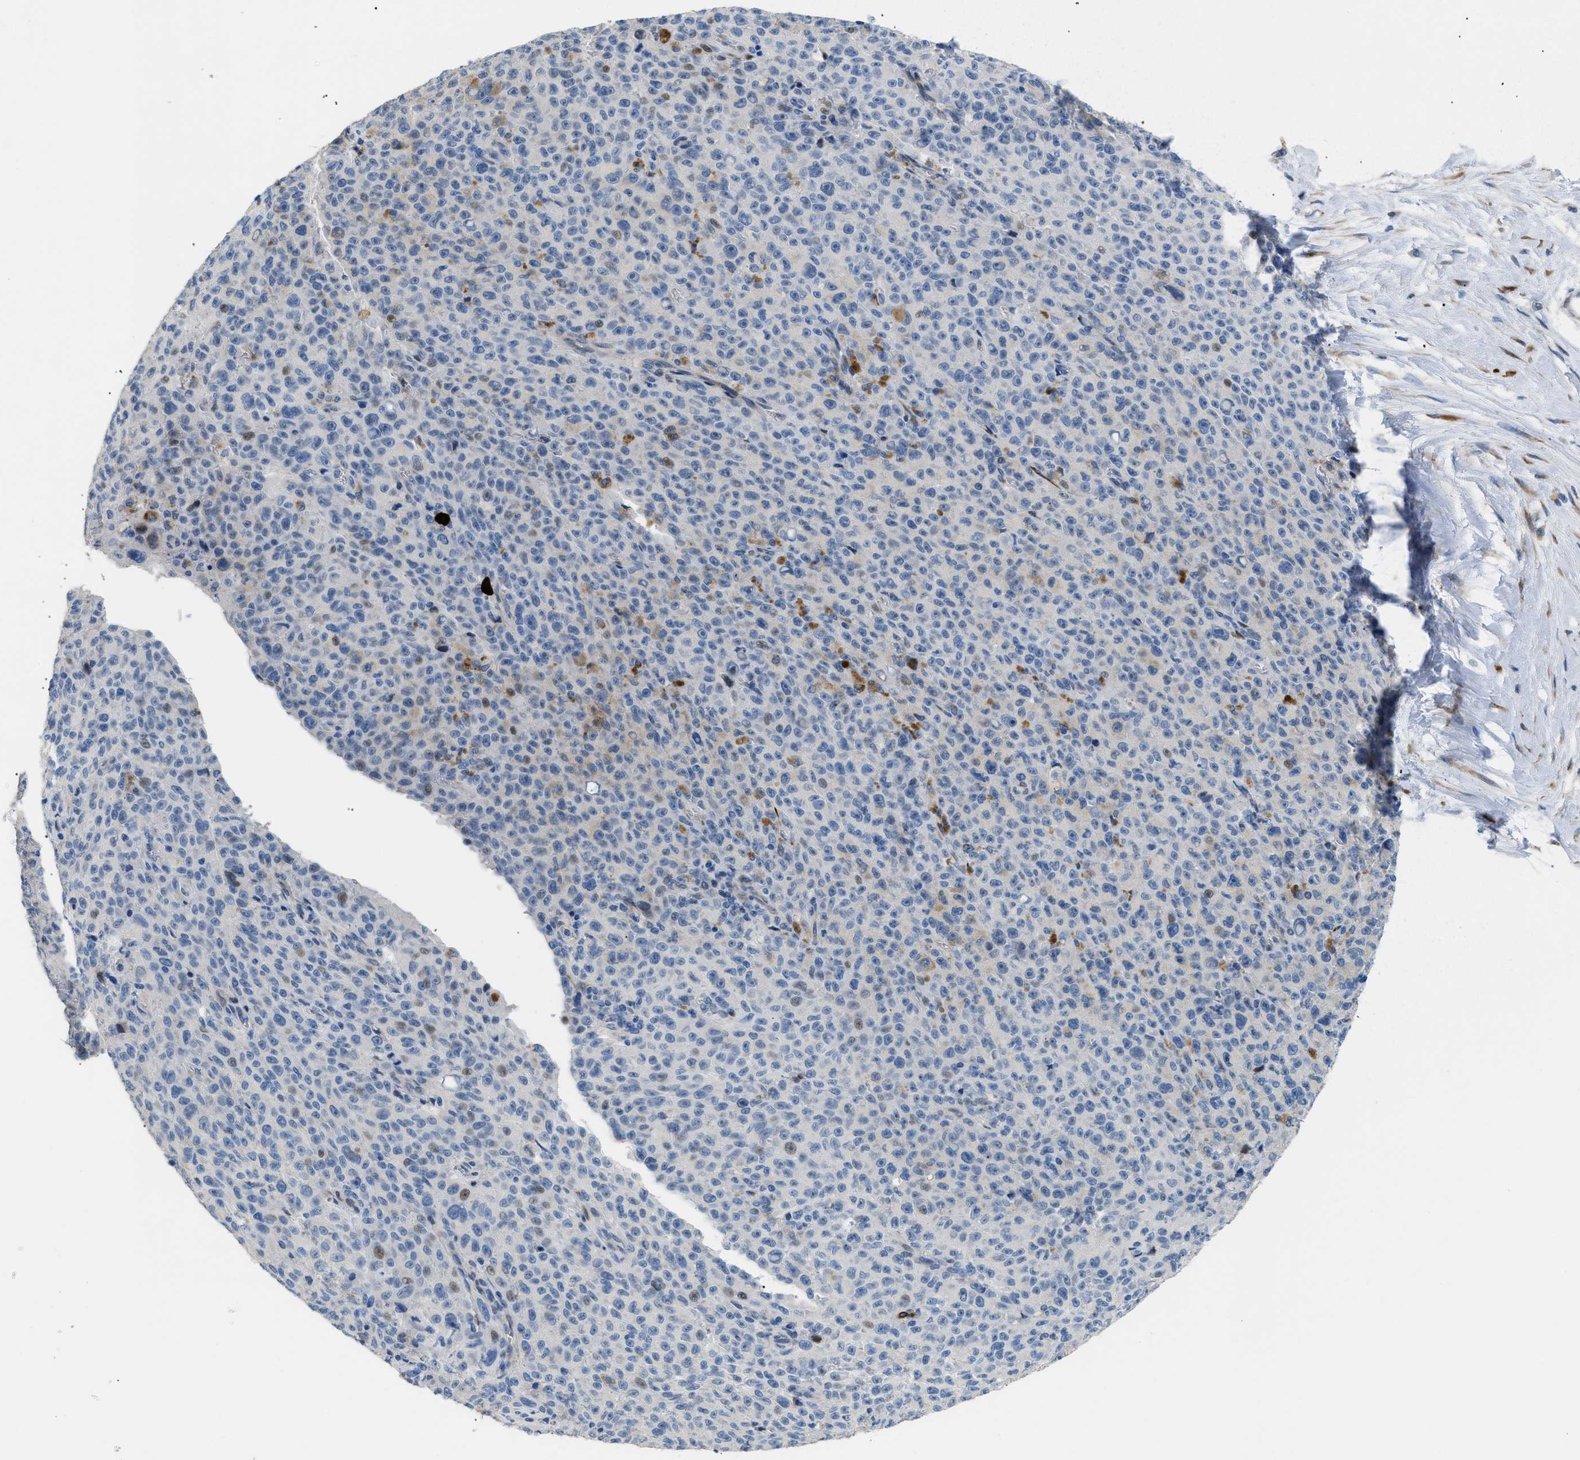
{"staining": {"intensity": "negative", "quantity": "none", "location": "none"}, "tissue": "melanoma", "cell_type": "Tumor cells", "image_type": "cancer", "snomed": [{"axis": "morphology", "description": "Malignant melanoma, NOS"}, {"axis": "topography", "description": "Skin"}], "caption": "High magnification brightfield microscopy of melanoma stained with DAB (3,3'-diaminobenzidine) (brown) and counterstained with hematoxylin (blue): tumor cells show no significant positivity.", "gene": "ICA1", "patient": {"sex": "female", "age": 82}}